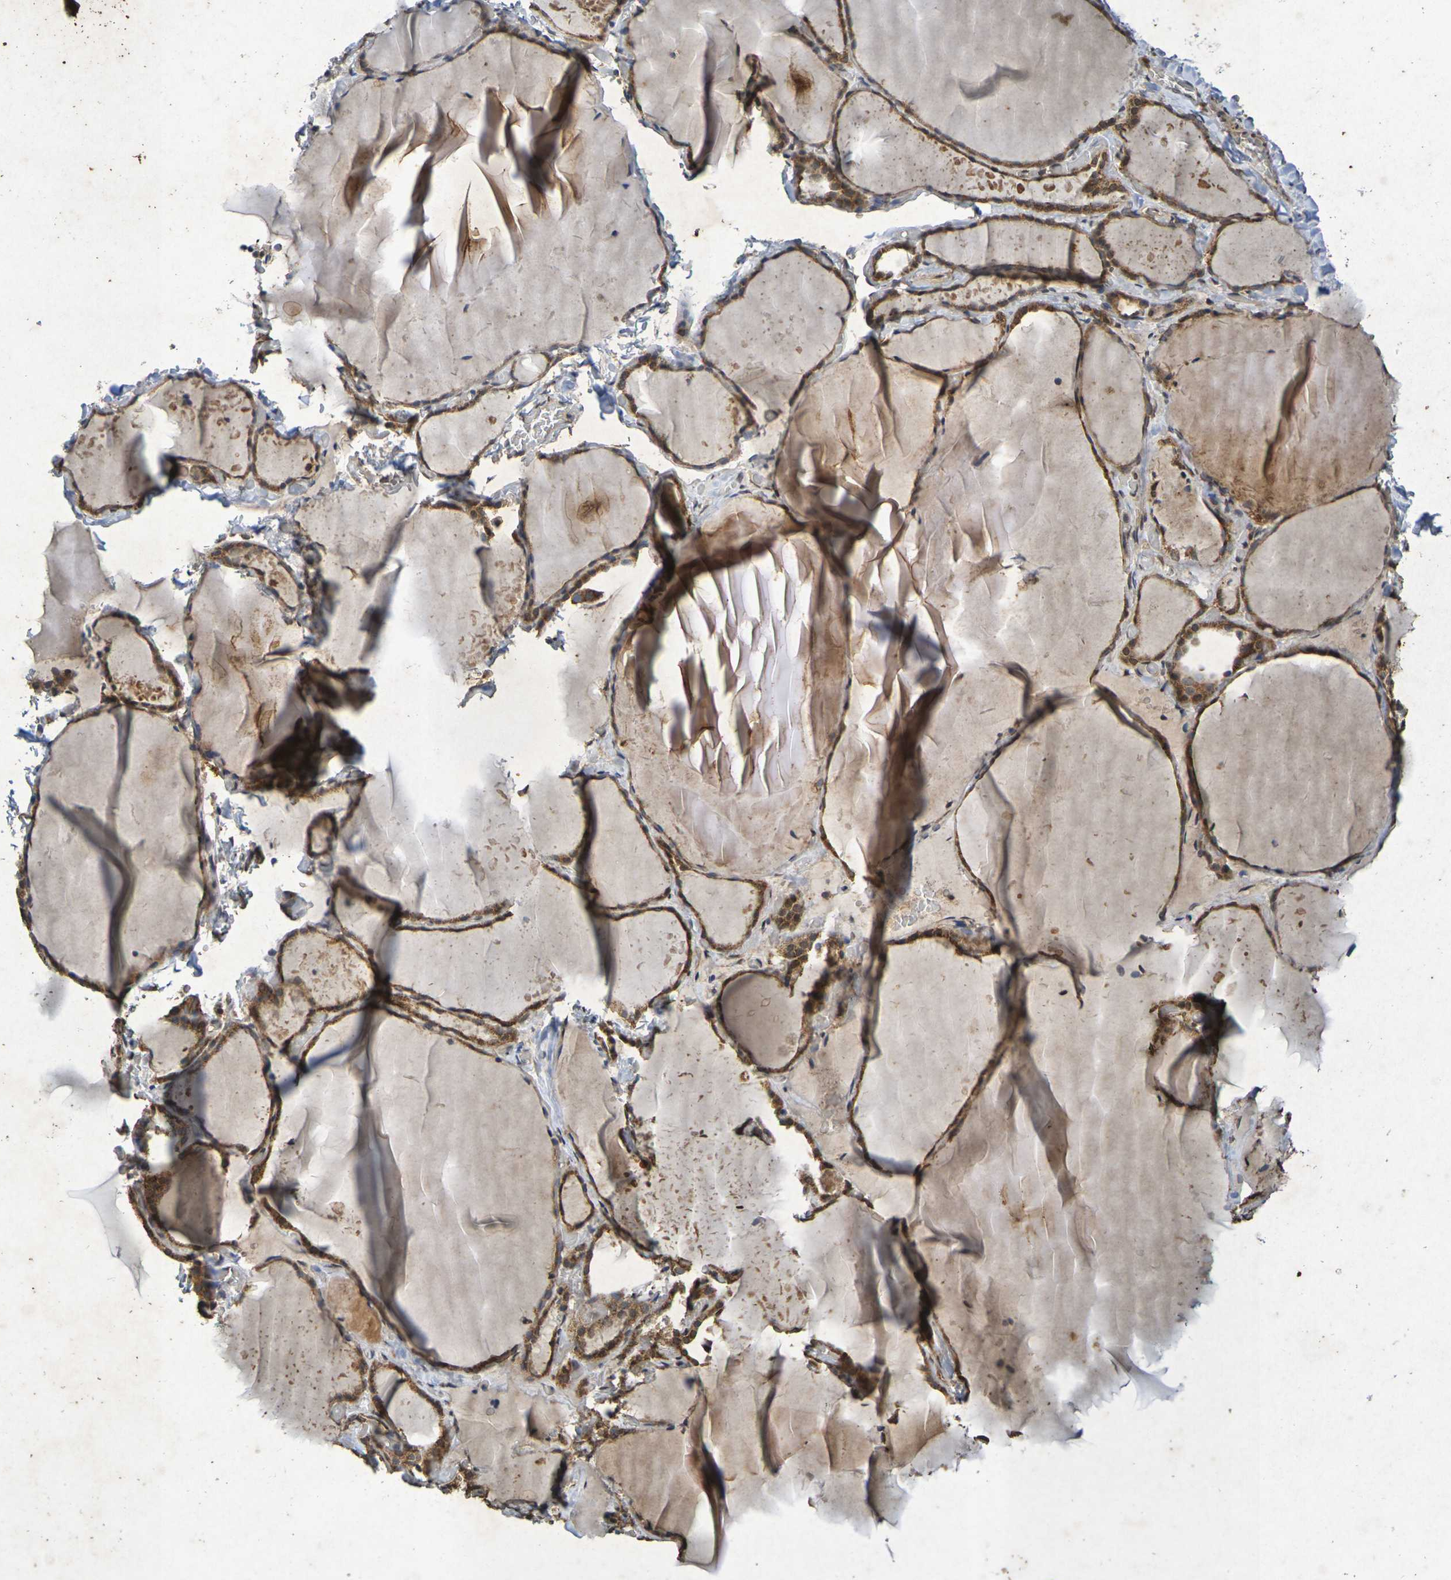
{"staining": {"intensity": "moderate", "quantity": ">75%", "location": "cytoplasmic/membranous"}, "tissue": "thyroid gland", "cell_type": "Glandular cells", "image_type": "normal", "snomed": [{"axis": "morphology", "description": "Normal tissue, NOS"}, {"axis": "topography", "description": "Thyroid gland"}], "caption": "This is a photomicrograph of immunohistochemistry staining of benign thyroid gland, which shows moderate positivity in the cytoplasmic/membranous of glandular cells.", "gene": "GUCY1A2", "patient": {"sex": "female", "age": 22}}